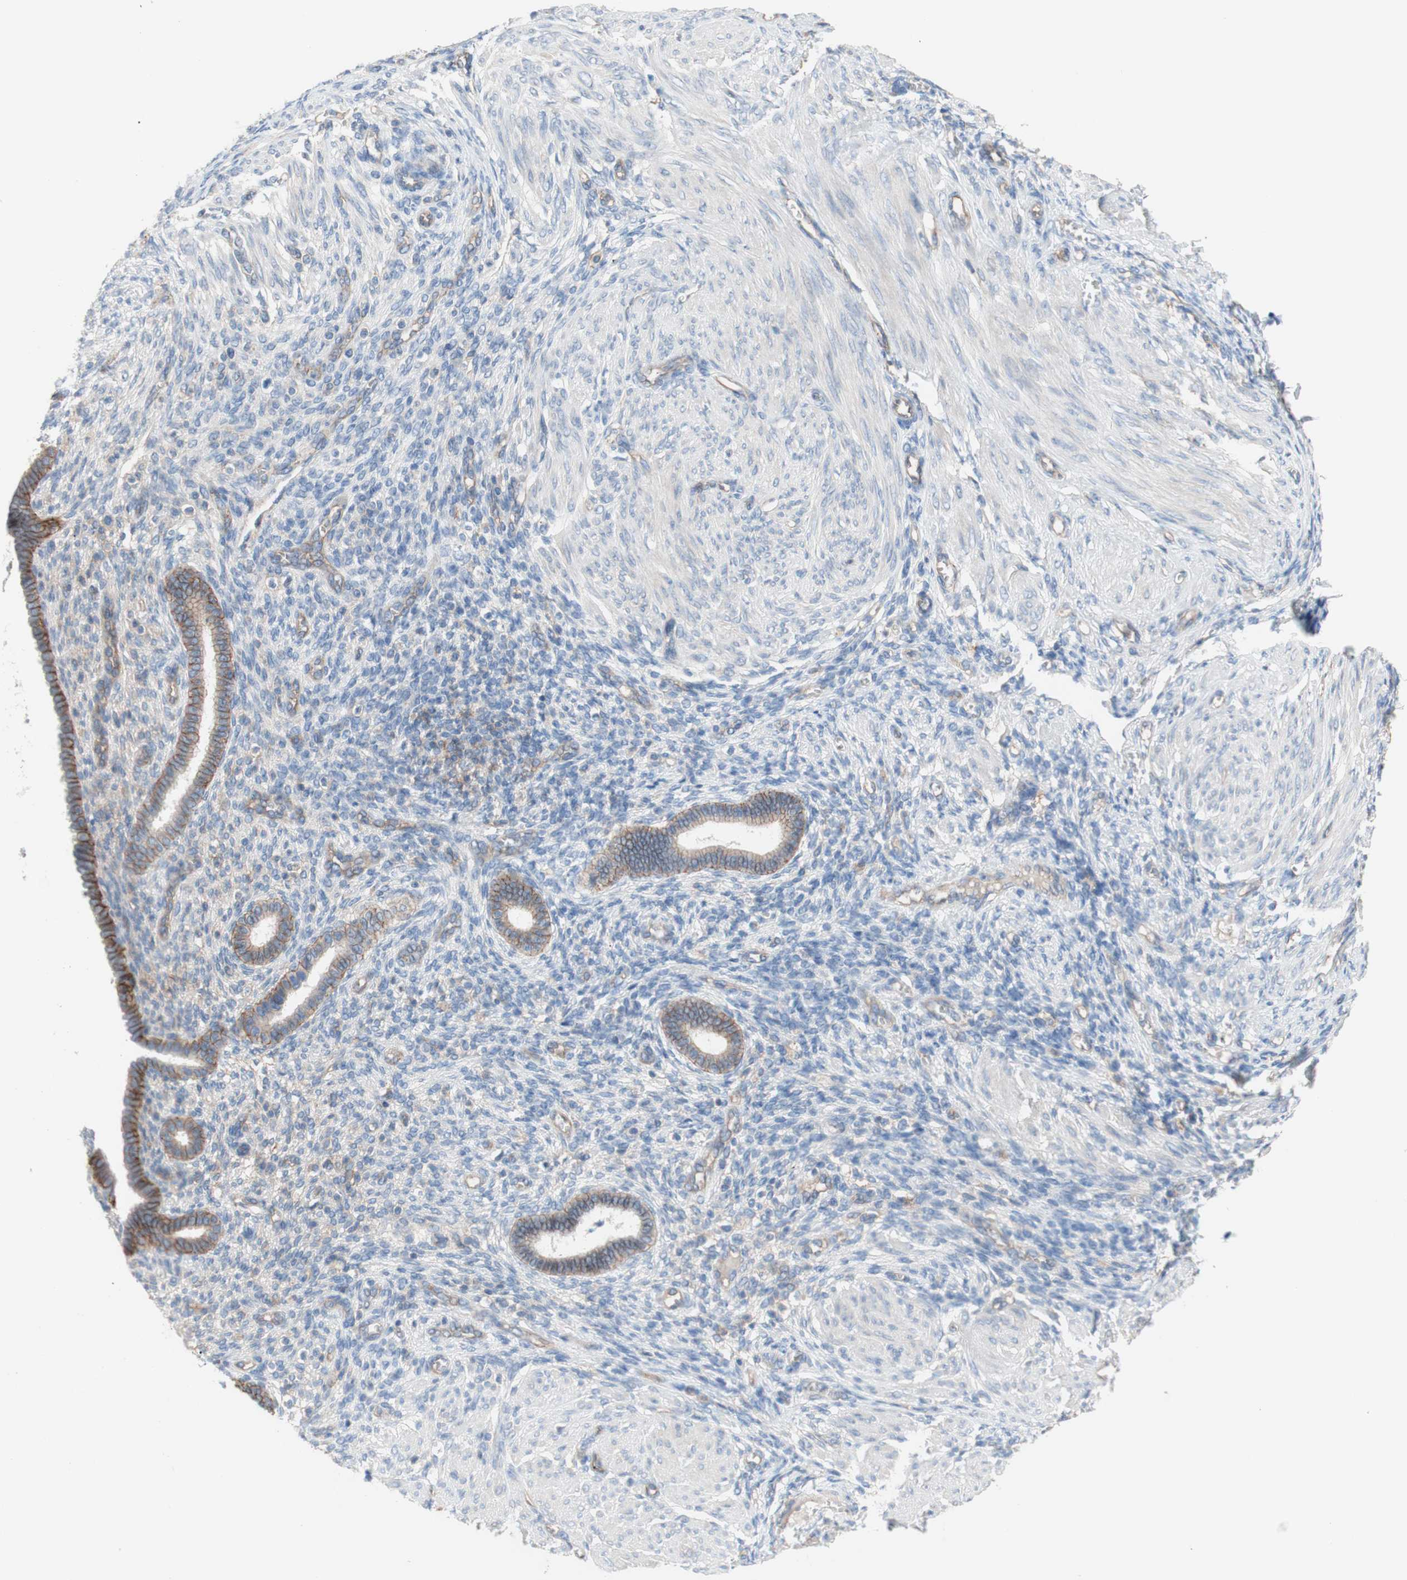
{"staining": {"intensity": "negative", "quantity": "none", "location": "none"}, "tissue": "endometrium", "cell_type": "Cells in endometrial stroma", "image_type": "normal", "snomed": [{"axis": "morphology", "description": "Normal tissue, NOS"}, {"axis": "topography", "description": "Endometrium"}], "caption": "Photomicrograph shows no significant protein expression in cells in endometrial stroma of unremarkable endometrium.", "gene": "CD46", "patient": {"sex": "female", "age": 72}}